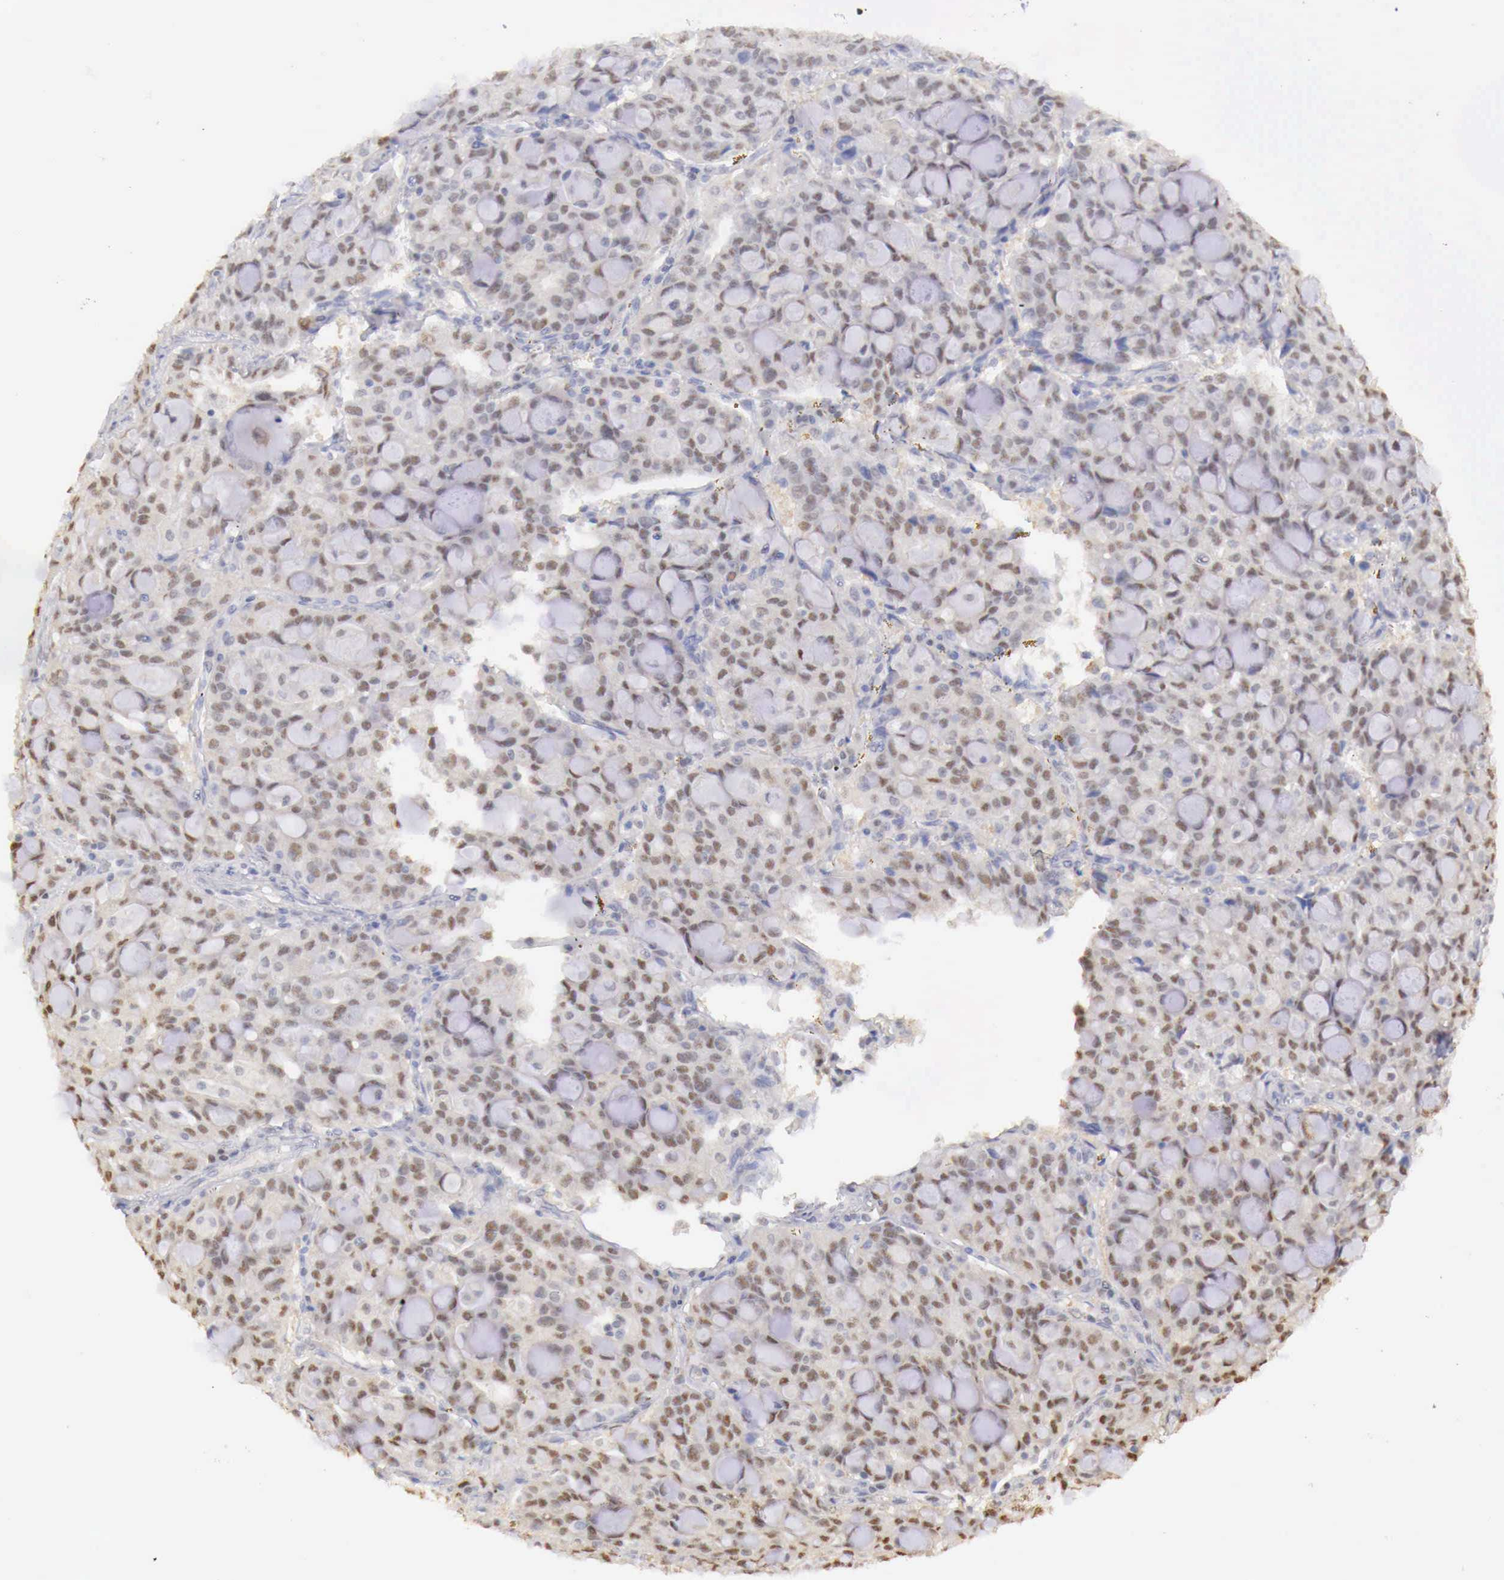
{"staining": {"intensity": "weak", "quantity": "25%-75%", "location": "nuclear"}, "tissue": "lung cancer", "cell_type": "Tumor cells", "image_type": "cancer", "snomed": [{"axis": "morphology", "description": "Adenocarcinoma, NOS"}, {"axis": "topography", "description": "Lung"}], "caption": "The immunohistochemical stain shows weak nuclear expression in tumor cells of lung cancer tissue.", "gene": "UBA1", "patient": {"sex": "female", "age": 44}}